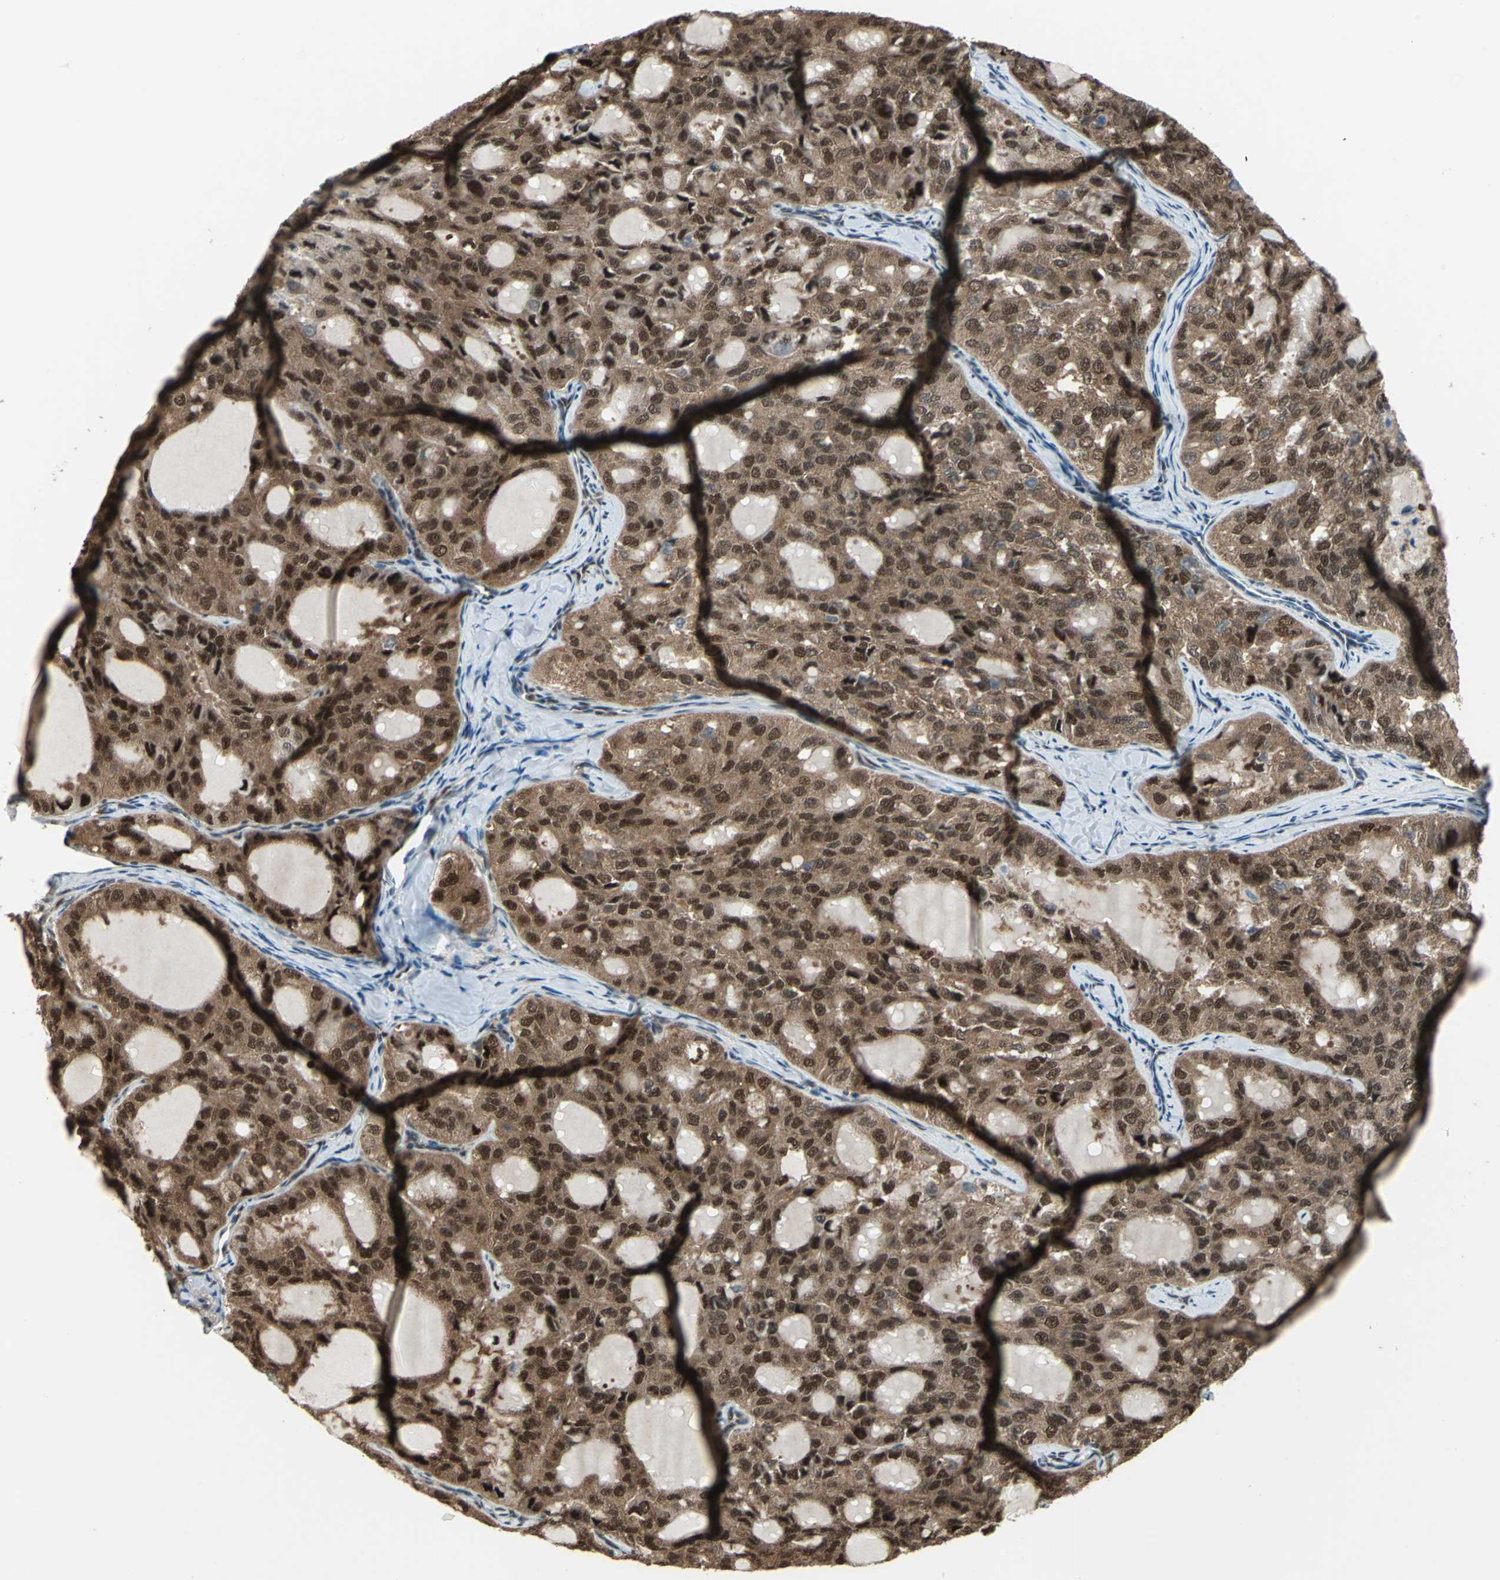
{"staining": {"intensity": "moderate", "quantity": ">75%", "location": "cytoplasmic/membranous,nuclear"}, "tissue": "thyroid cancer", "cell_type": "Tumor cells", "image_type": "cancer", "snomed": [{"axis": "morphology", "description": "Follicular adenoma carcinoma, NOS"}, {"axis": "topography", "description": "Thyroid gland"}], "caption": "Follicular adenoma carcinoma (thyroid) was stained to show a protein in brown. There is medium levels of moderate cytoplasmic/membranous and nuclear positivity in about >75% of tumor cells.", "gene": "COPS5", "patient": {"sex": "male", "age": 75}}